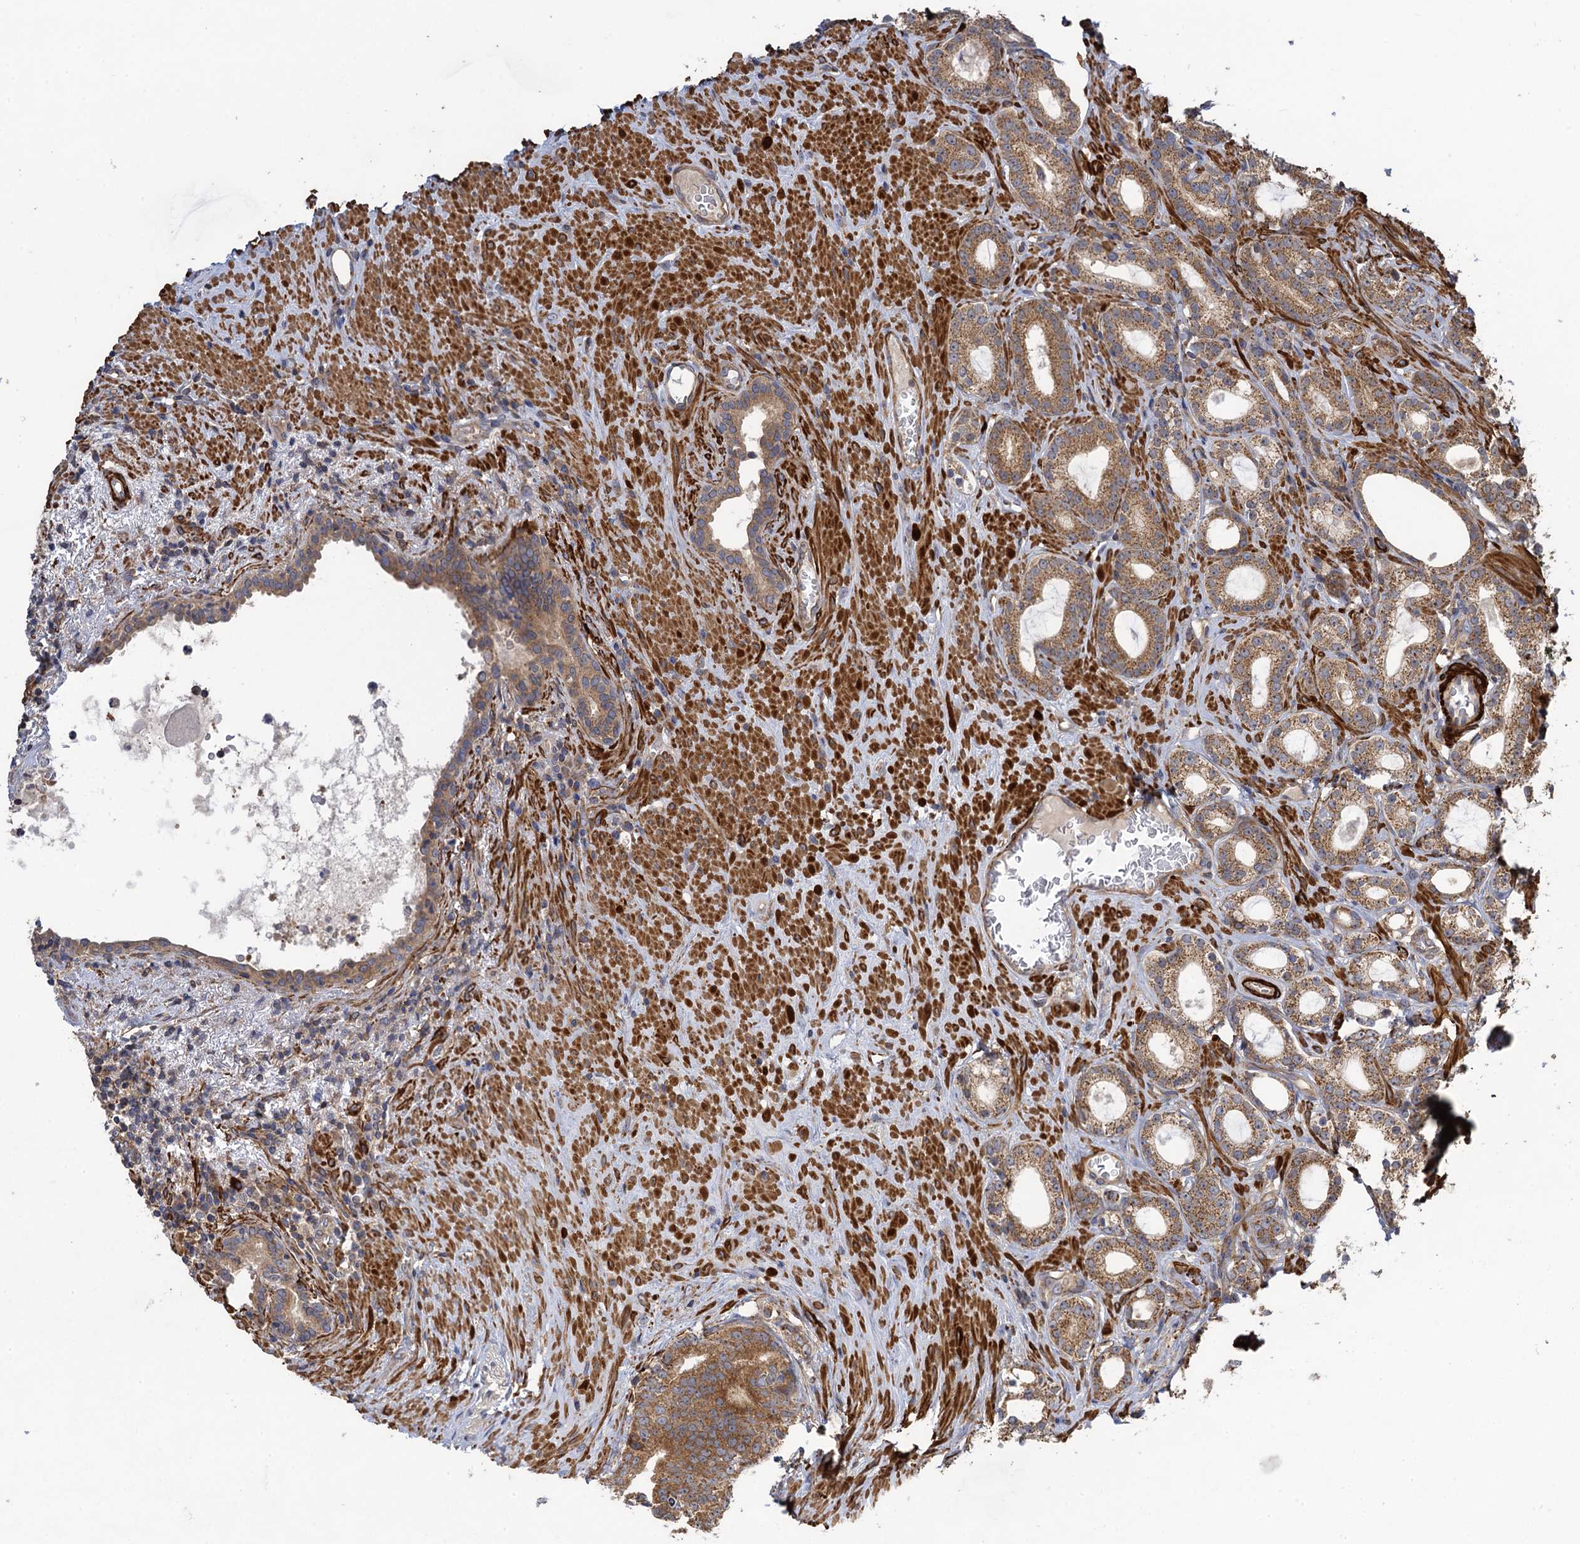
{"staining": {"intensity": "moderate", "quantity": ">75%", "location": "cytoplasmic/membranous"}, "tissue": "prostate cancer", "cell_type": "Tumor cells", "image_type": "cancer", "snomed": [{"axis": "morphology", "description": "Adenocarcinoma, Low grade"}, {"axis": "topography", "description": "Prostate"}], "caption": "Immunohistochemistry (IHC) (DAB (3,3'-diaminobenzidine)) staining of human adenocarcinoma (low-grade) (prostate) demonstrates moderate cytoplasmic/membranous protein positivity in approximately >75% of tumor cells.", "gene": "WDR88", "patient": {"sex": "male", "age": 71}}